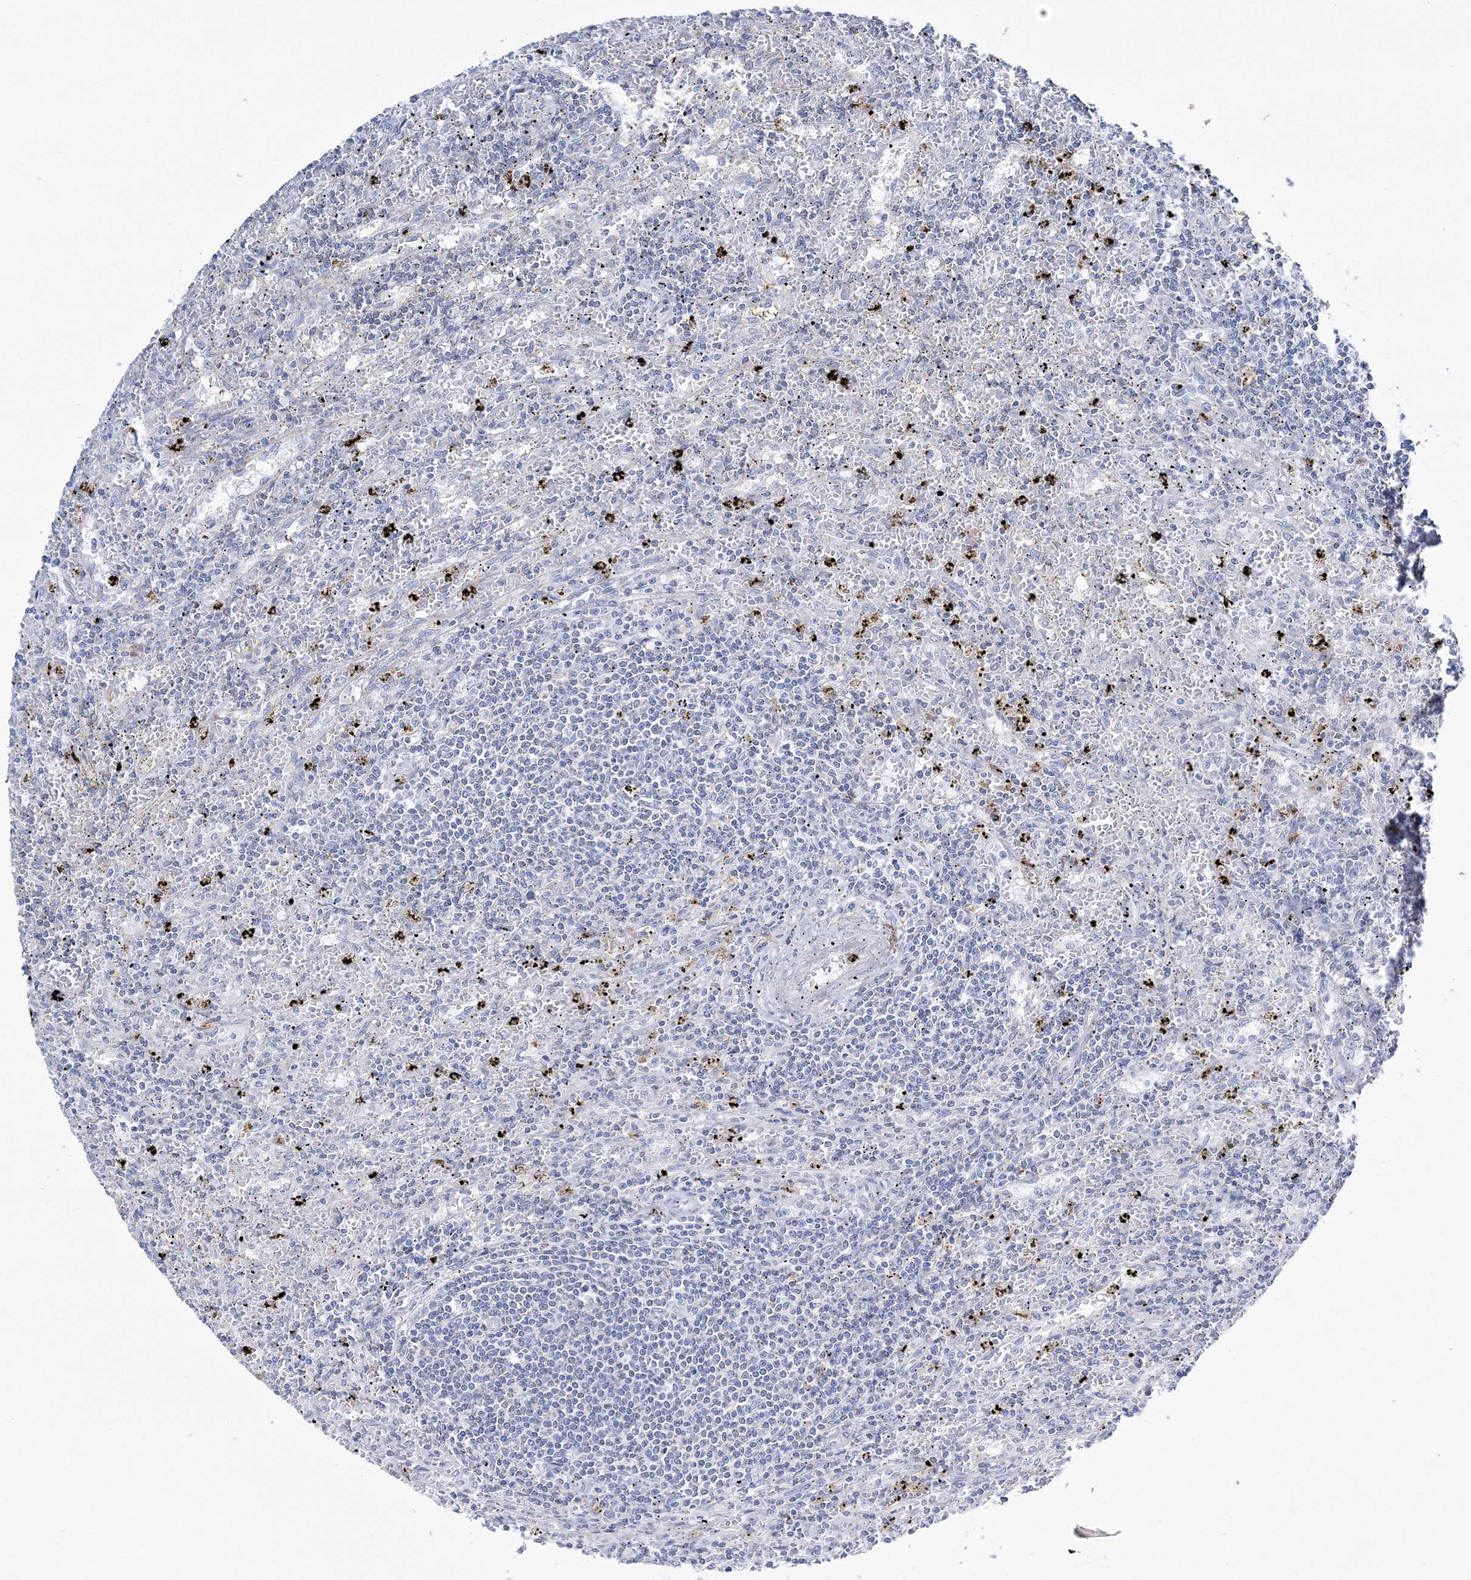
{"staining": {"intensity": "negative", "quantity": "none", "location": "none"}, "tissue": "lymphoma", "cell_type": "Tumor cells", "image_type": "cancer", "snomed": [{"axis": "morphology", "description": "Malignant lymphoma, non-Hodgkin's type, Low grade"}, {"axis": "topography", "description": "Spleen"}], "caption": "IHC micrograph of human low-grade malignant lymphoma, non-Hodgkin's type stained for a protein (brown), which demonstrates no expression in tumor cells.", "gene": "HIBCH", "patient": {"sex": "male", "age": 76}}